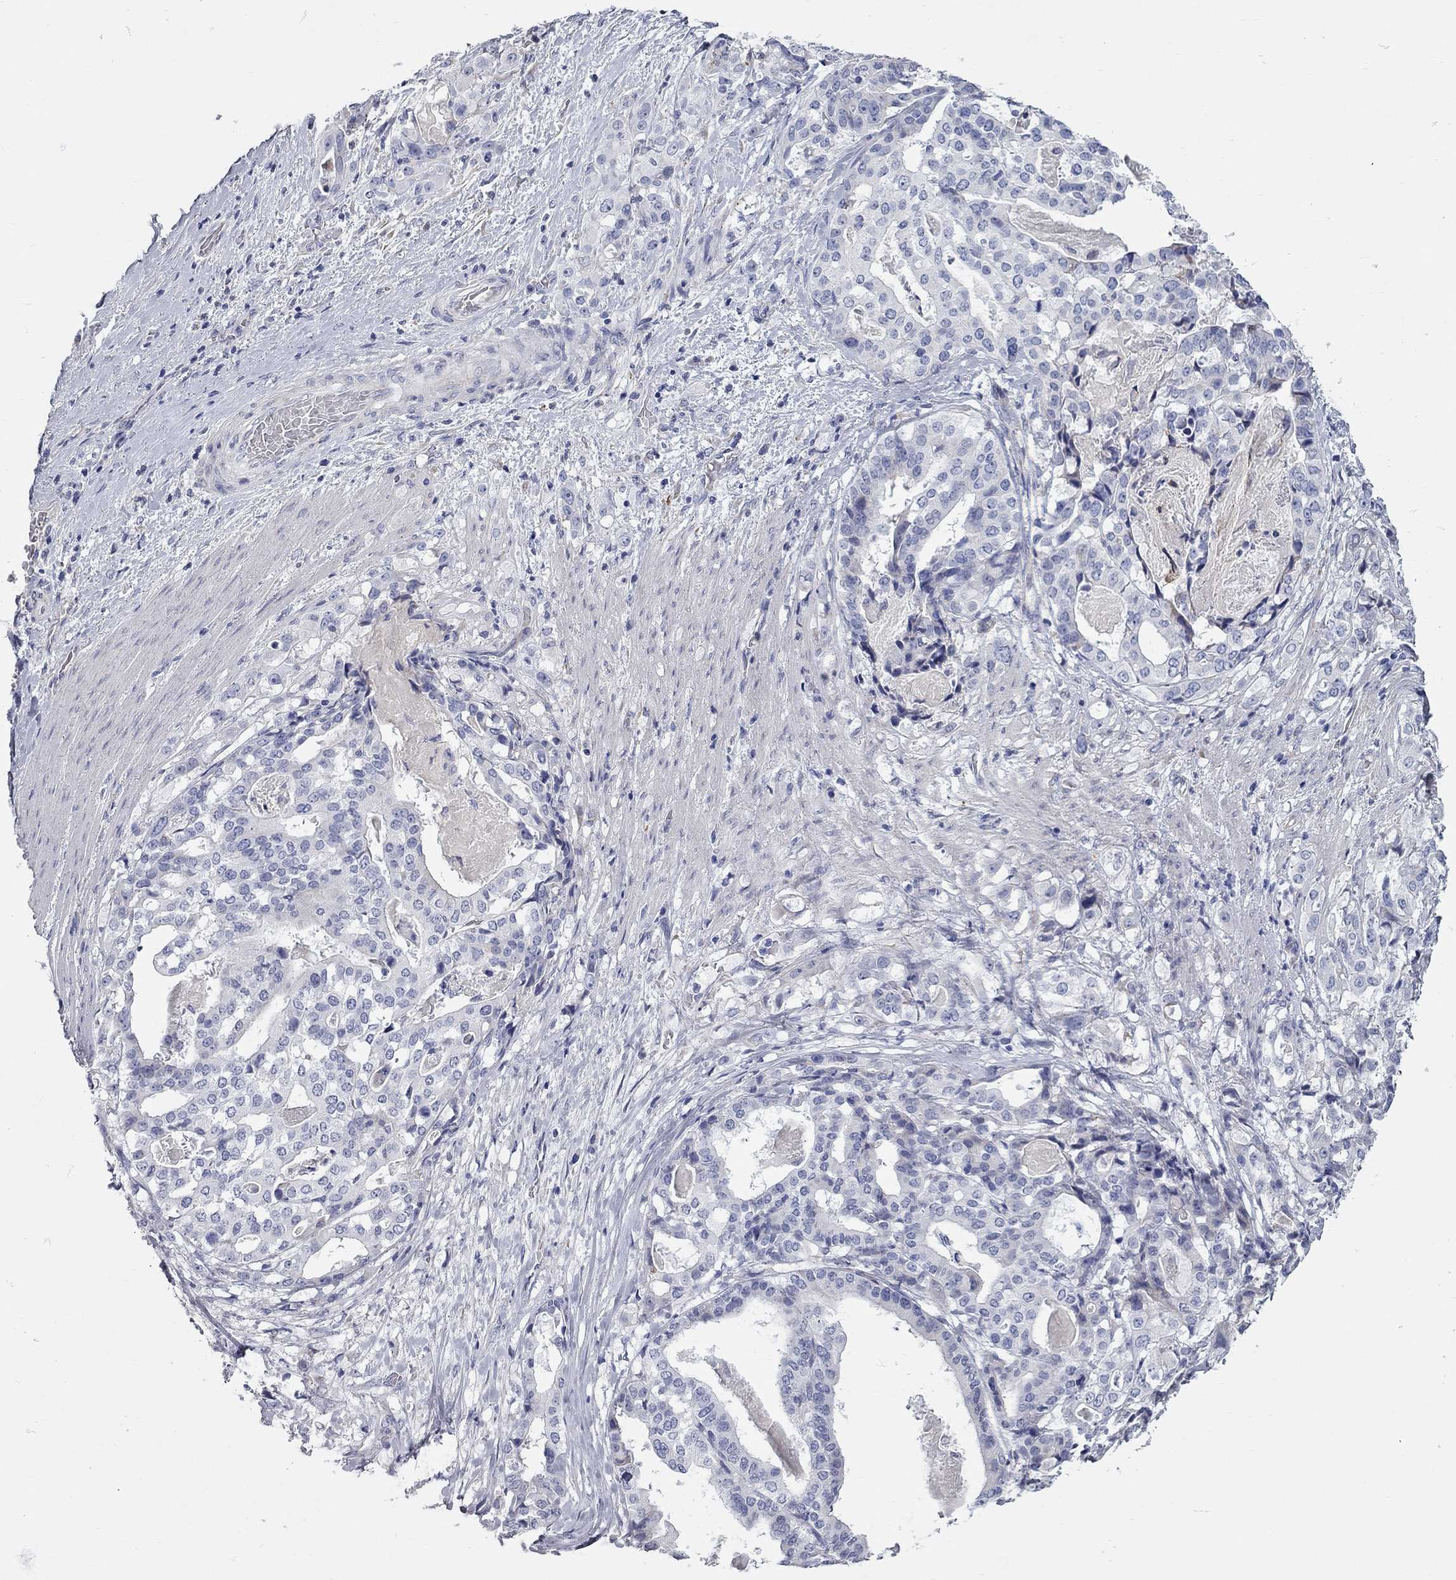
{"staining": {"intensity": "negative", "quantity": "none", "location": "none"}, "tissue": "stomach cancer", "cell_type": "Tumor cells", "image_type": "cancer", "snomed": [{"axis": "morphology", "description": "Adenocarcinoma, NOS"}, {"axis": "topography", "description": "Stomach"}], "caption": "This is a histopathology image of IHC staining of stomach cancer, which shows no positivity in tumor cells.", "gene": "XAGE2", "patient": {"sex": "male", "age": 48}}